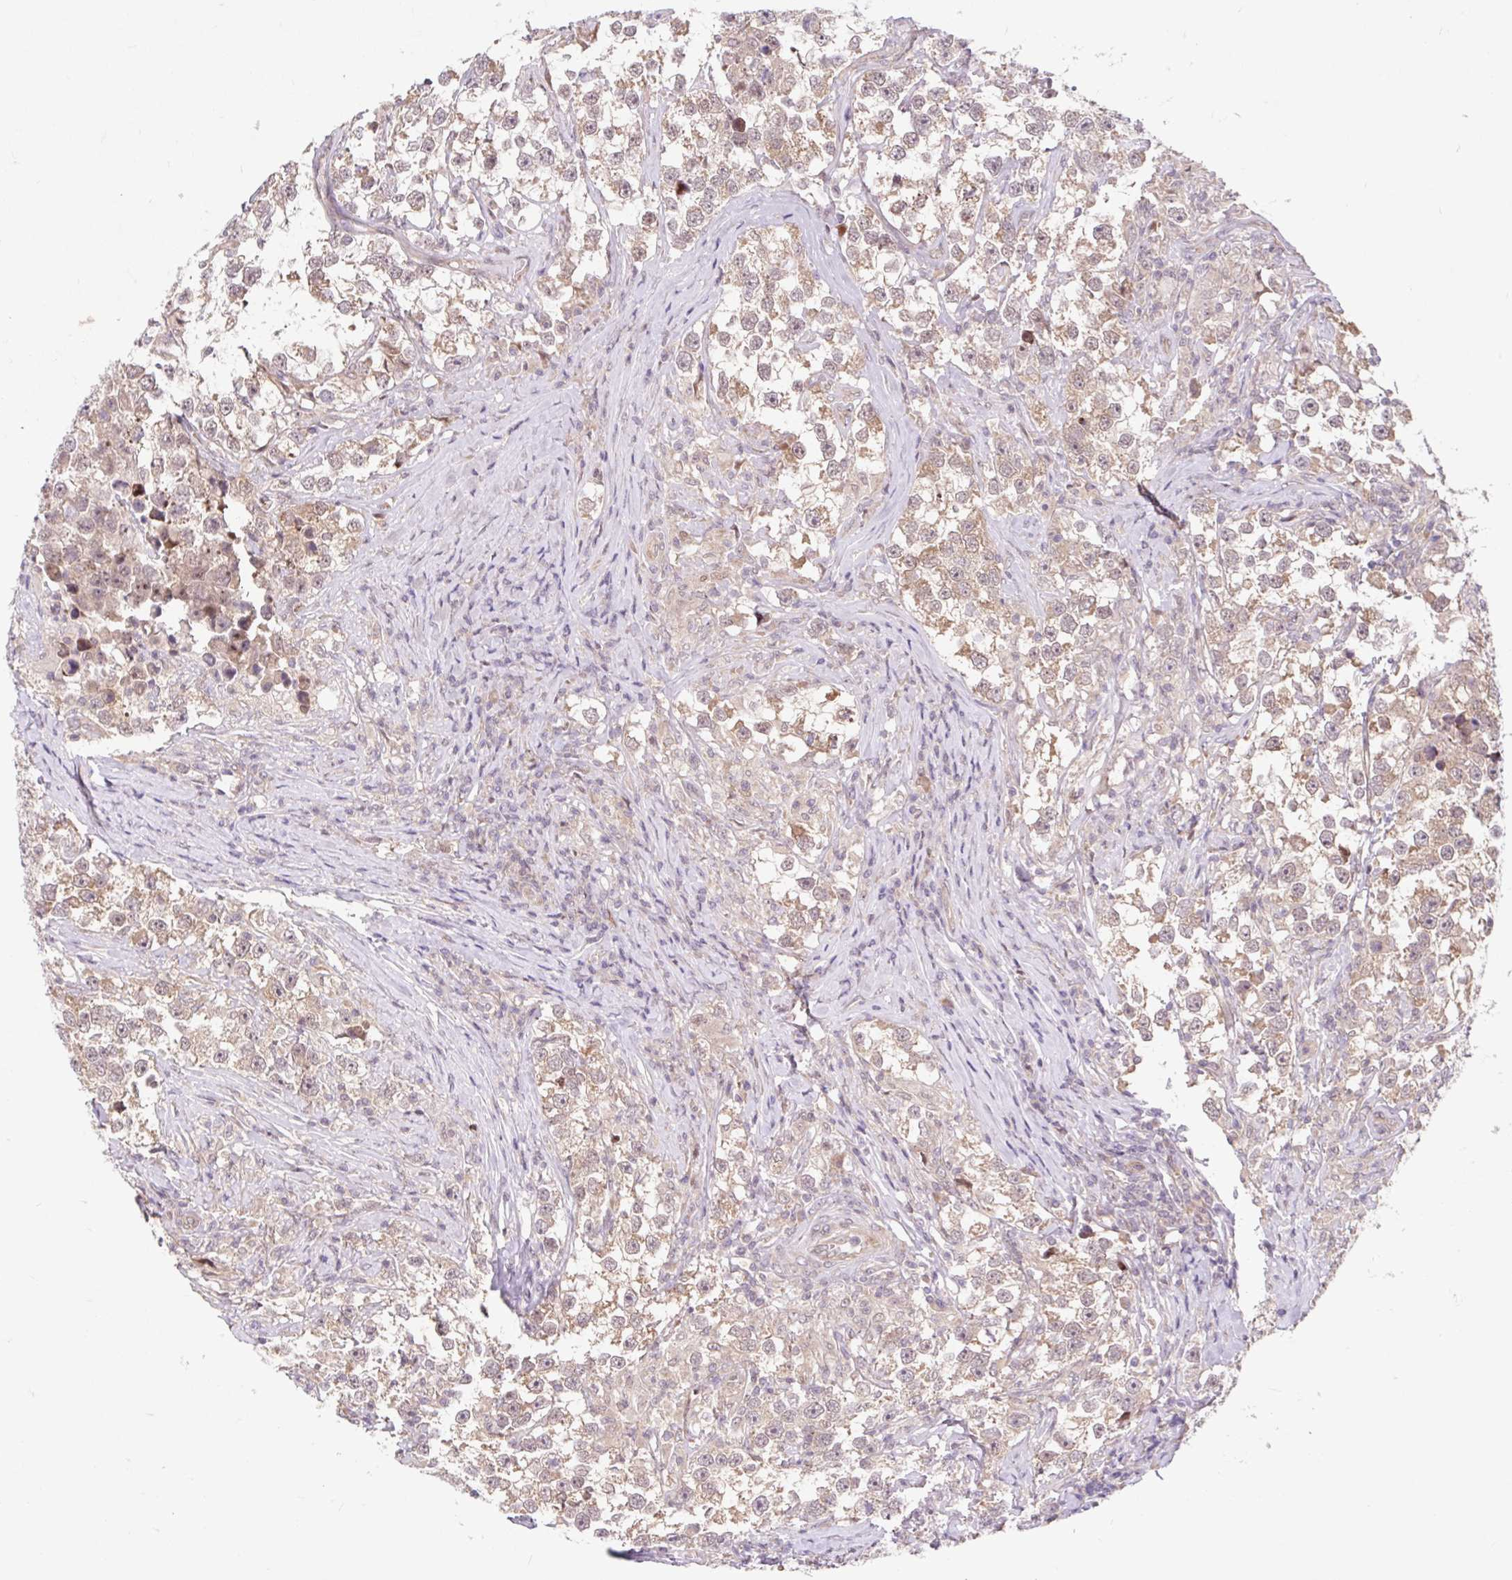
{"staining": {"intensity": "moderate", "quantity": ">75%", "location": "cytoplasmic/membranous,nuclear"}, "tissue": "testis cancer", "cell_type": "Tumor cells", "image_type": "cancer", "snomed": [{"axis": "morphology", "description": "Seminoma, NOS"}, {"axis": "topography", "description": "Testis"}], "caption": "A medium amount of moderate cytoplasmic/membranous and nuclear positivity is seen in about >75% of tumor cells in testis cancer (seminoma) tissue.", "gene": "HFE", "patient": {"sex": "male", "age": 46}}